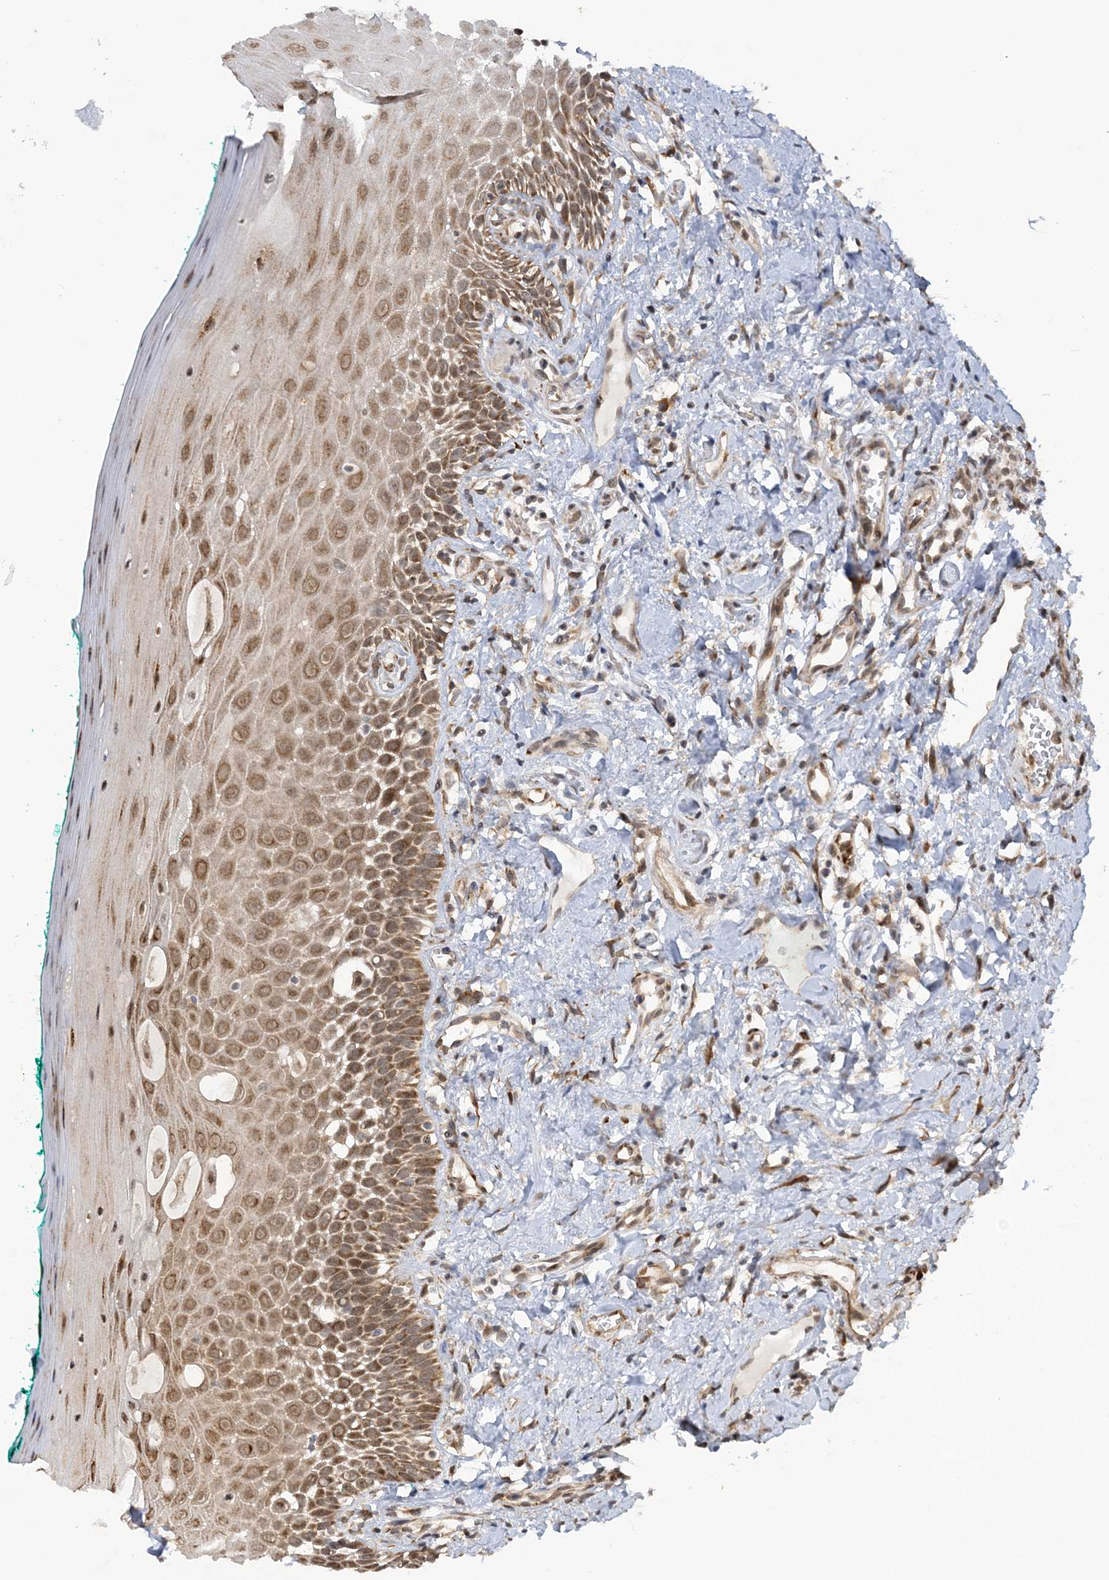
{"staining": {"intensity": "moderate", "quantity": ">75%", "location": "cytoplasmic/membranous"}, "tissue": "oral mucosa", "cell_type": "Squamous epithelial cells", "image_type": "normal", "snomed": [{"axis": "morphology", "description": "Normal tissue, NOS"}, {"axis": "topography", "description": "Oral tissue"}], "caption": "Immunohistochemistry micrograph of unremarkable human oral mucosa stained for a protein (brown), which shows medium levels of moderate cytoplasmic/membranous positivity in approximately >75% of squamous epithelial cells.", "gene": "MRPL47", "patient": {"sex": "female", "age": 70}}